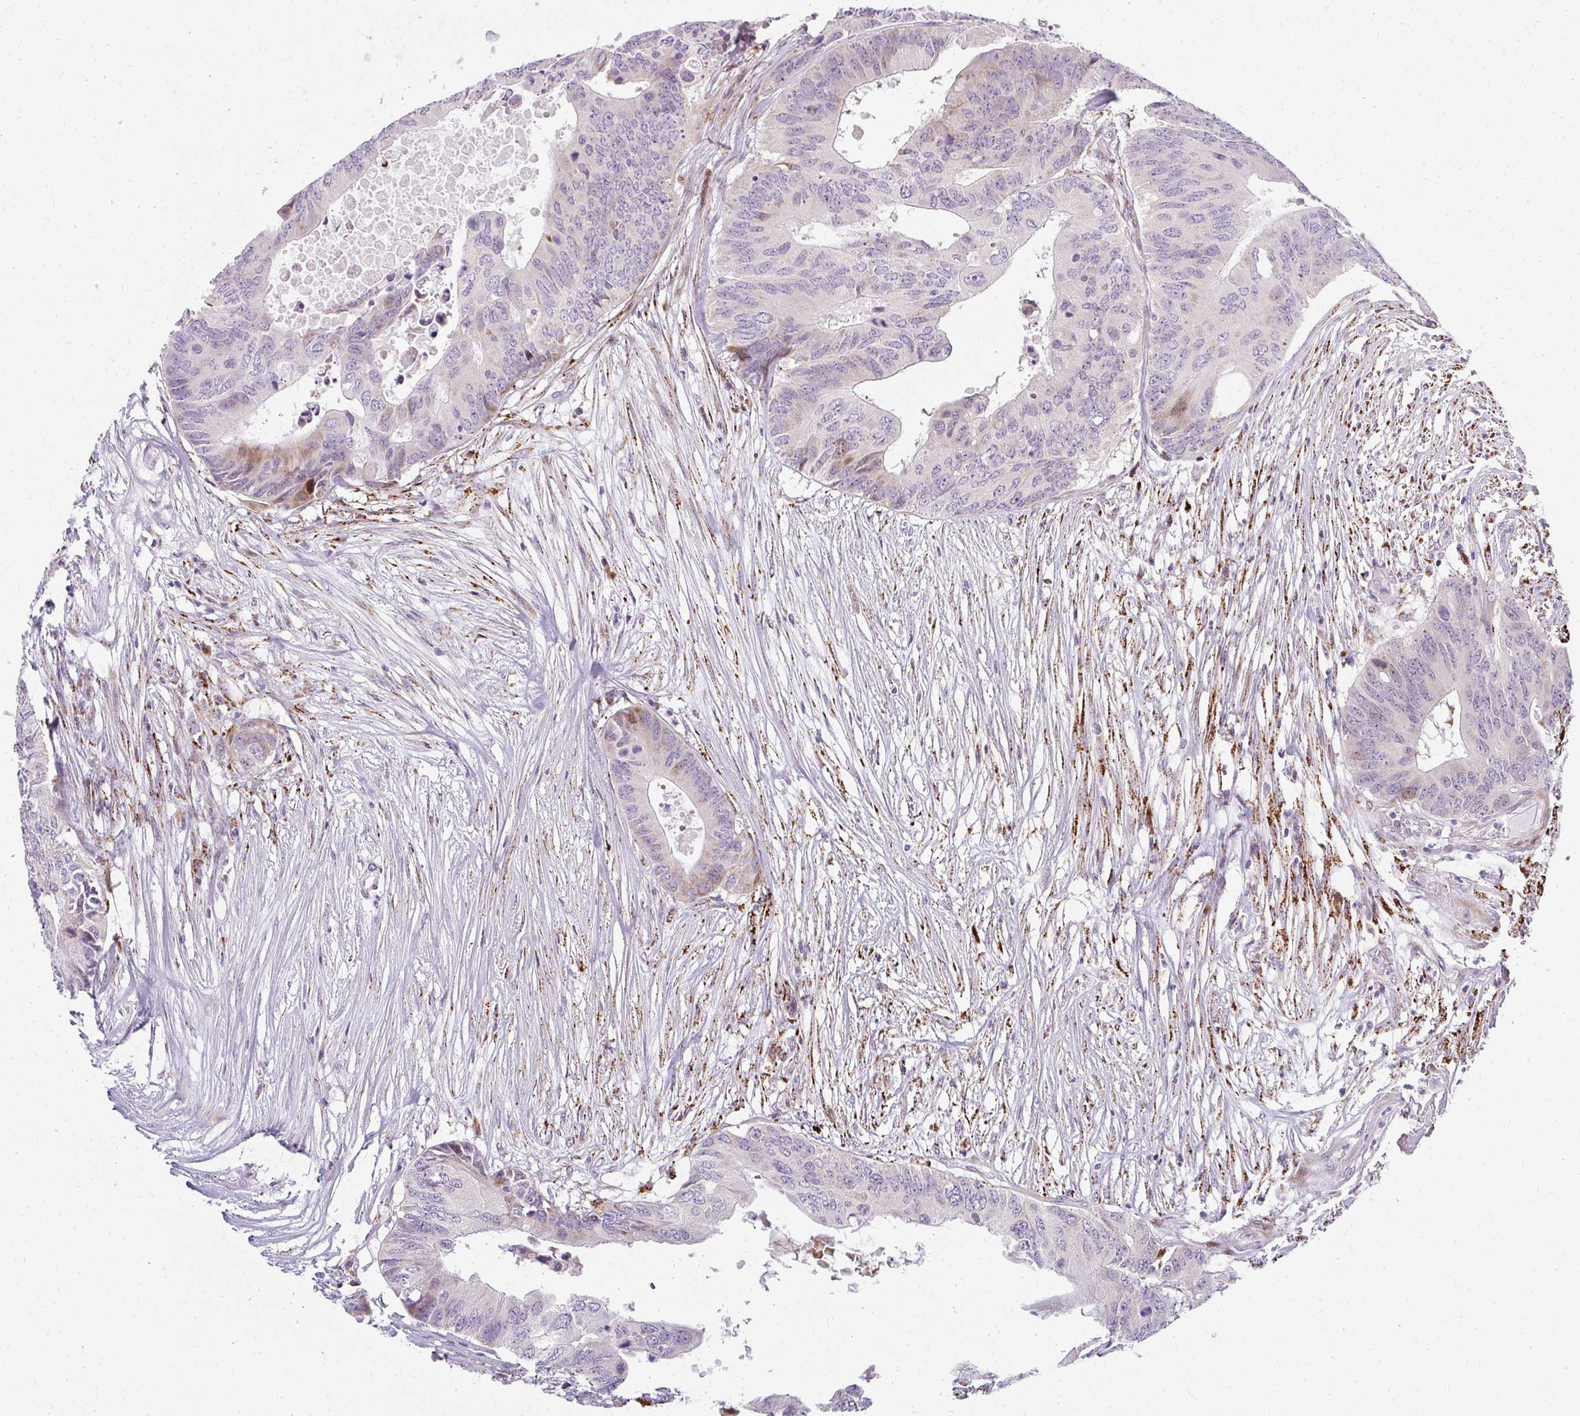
{"staining": {"intensity": "moderate", "quantity": "<25%", "location": "cytoplasmic/membranous"}, "tissue": "colorectal cancer", "cell_type": "Tumor cells", "image_type": "cancer", "snomed": [{"axis": "morphology", "description": "Adenocarcinoma, NOS"}, {"axis": "topography", "description": "Colon"}], "caption": "Protein staining by immunohistochemistry shows moderate cytoplasmic/membranous expression in approximately <25% of tumor cells in adenocarcinoma (colorectal). The protein of interest is shown in brown color, while the nuclei are stained blue.", "gene": "PLA2G5", "patient": {"sex": "male", "age": 71}}